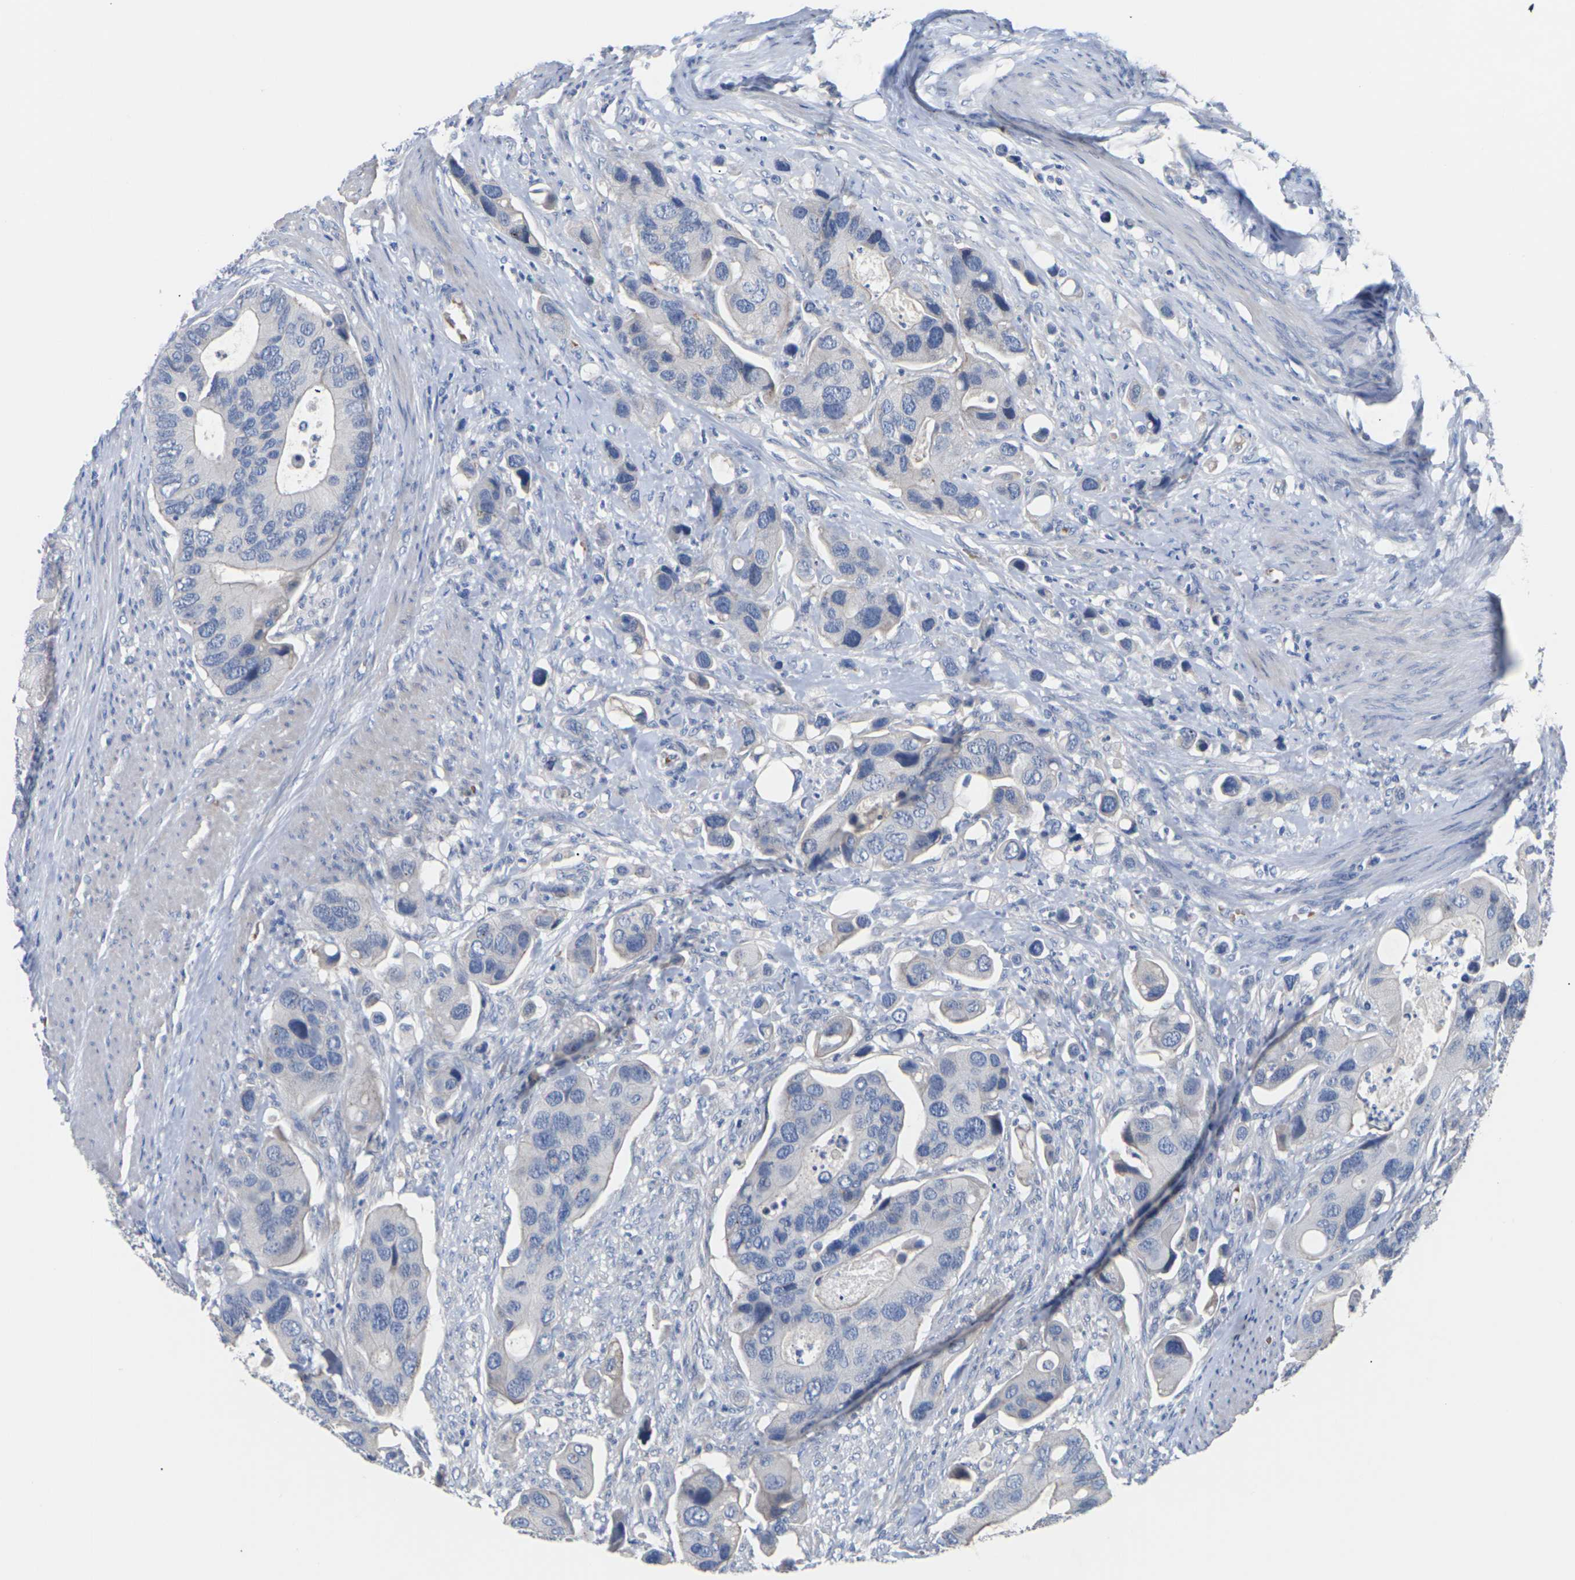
{"staining": {"intensity": "negative", "quantity": "none", "location": "none"}, "tissue": "colorectal cancer", "cell_type": "Tumor cells", "image_type": "cancer", "snomed": [{"axis": "morphology", "description": "Adenocarcinoma, NOS"}, {"axis": "topography", "description": "Rectum"}], "caption": "IHC histopathology image of neoplastic tissue: human colorectal cancer stained with DAB (3,3'-diaminobenzidine) demonstrates no significant protein expression in tumor cells.", "gene": "TMCO4", "patient": {"sex": "female", "age": 57}}